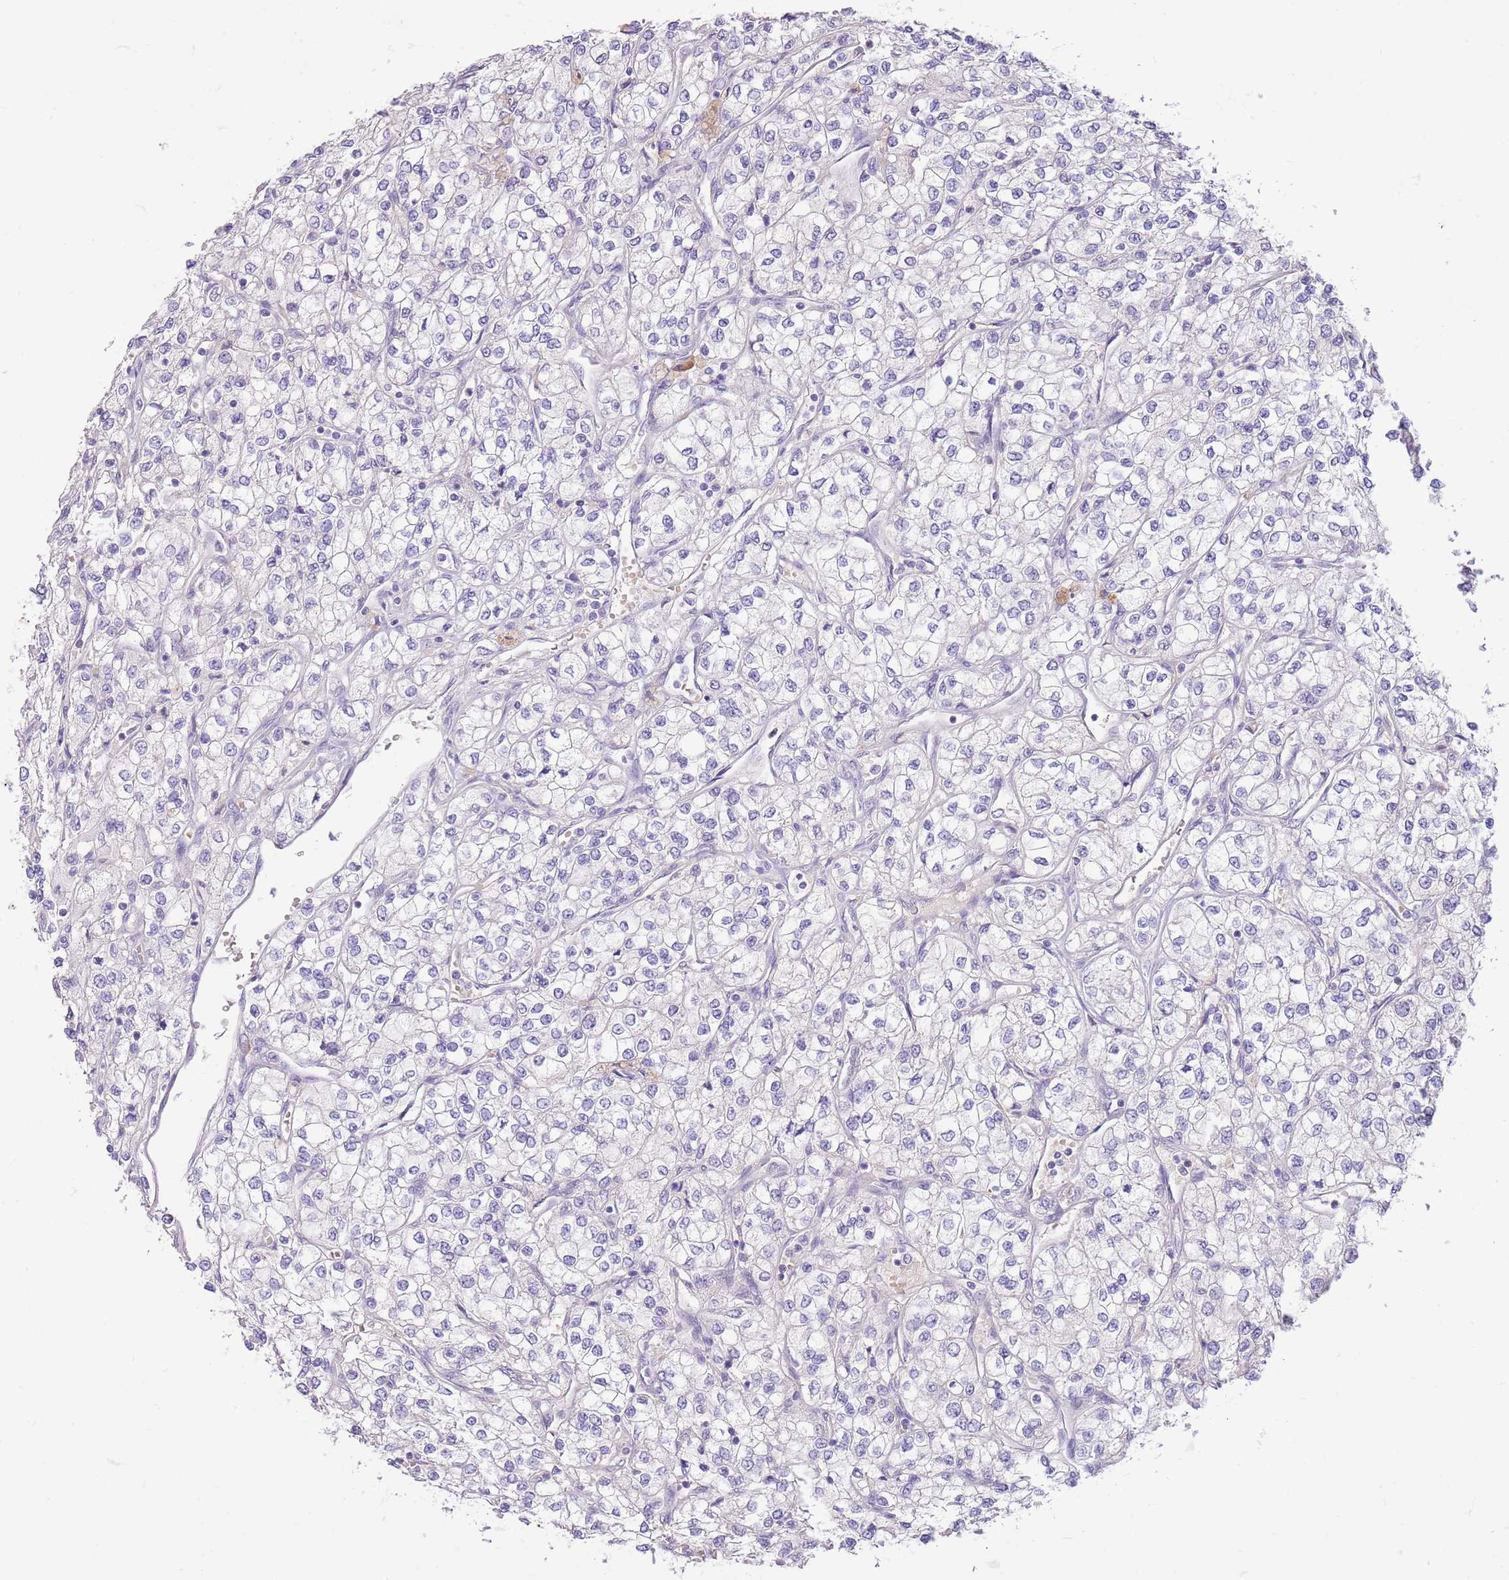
{"staining": {"intensity": "negative", "quantity": "none", "location": "none"}, "tissue": "renal cancer", "cell_type": "Tumor cells", "image_type": "cancer", "snomed": [{"axis": "morphology", "description": "Adenocarcinoma, NOS"}, {"axis": "topography", "description": "Kidney"}], "caption": "A photomicrograph of renal adenocarcinoma stained for a protein shows no brown staining in tumor cells.", "gene": "TOX2", "patient": {"sex": "male", "age": 80}}